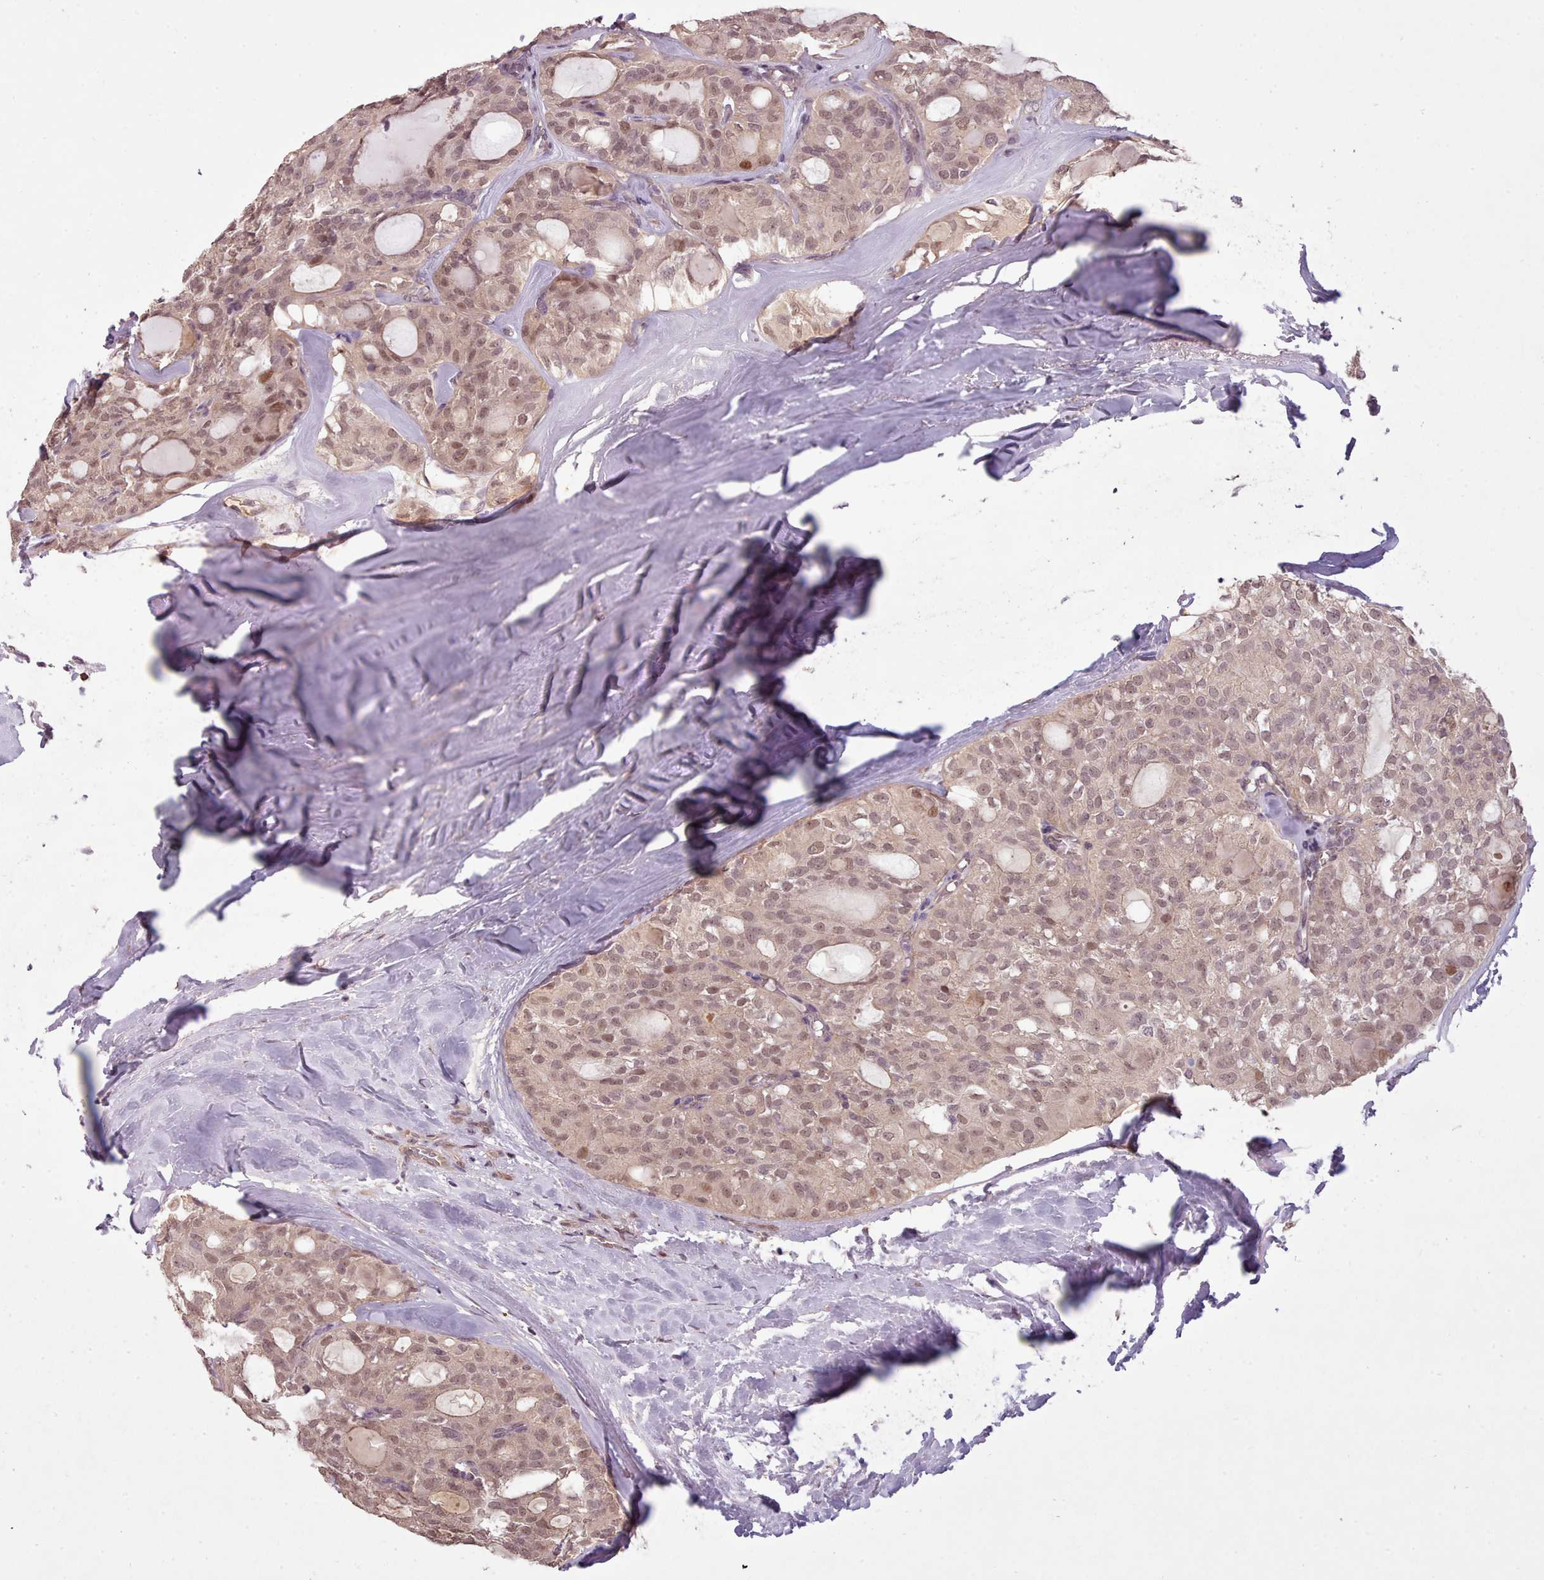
{"staining": {"intensity": "moderate", "quantity": ">75%", "location": "nuclear"}, "tissue": "thyroid cancer", "cell_type": "Tumor cells", "image_type": "cancer", "snomed": [{"axis": "morphology", "description": "Follicular adenoma carcinoma, NOS"}, {"axis": "topography", "description": "Thyroid gland"}], "caption": "Thyroid follicular adenoma carcinoma stained with a brown dye exhibits moderate nuclear positive positivity in approximately >75% of tumor cells.", "gene": "CDC6", "patient": {"sex": "male", "age": 75}}